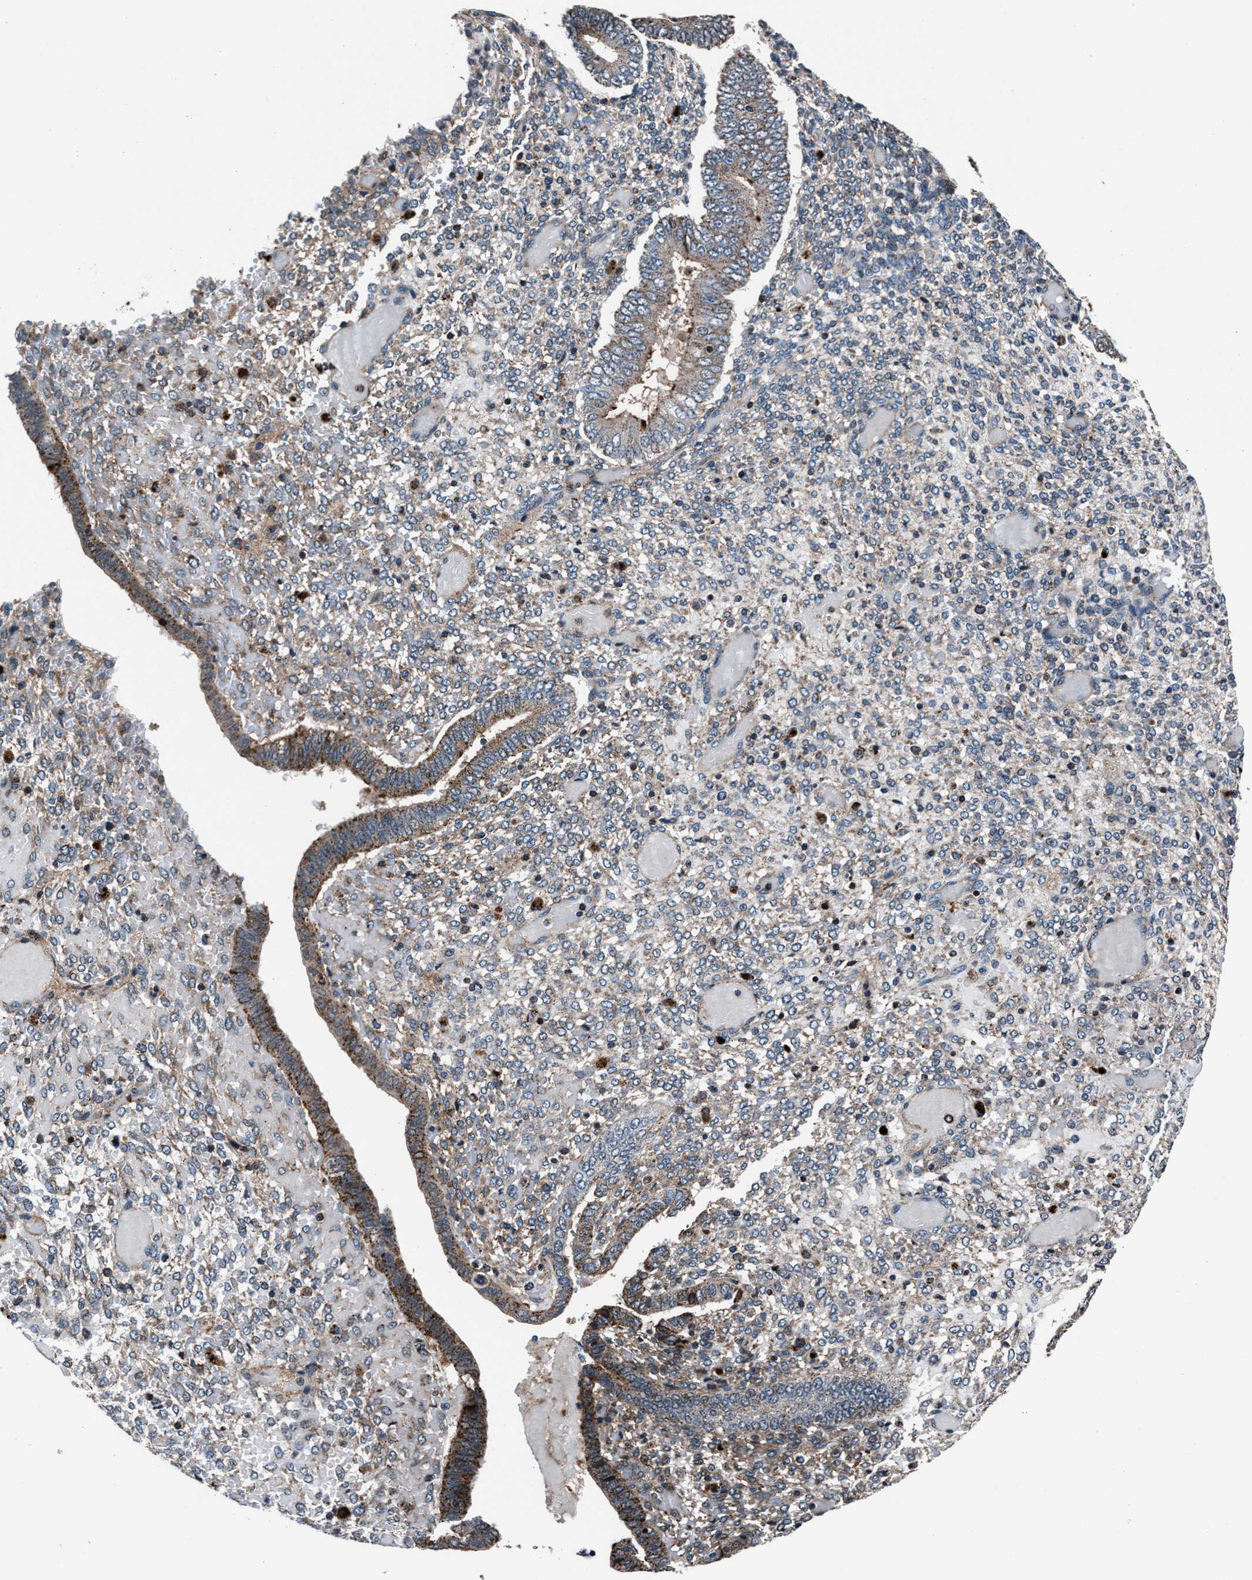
{"staining": {"intensity": "moderate", "quantity": "<25%", "location": "cytoplasmic/membranous"}, "tissue": "endometrium", "cell_type": "Cells in endometrial stroma", "image_type": "normal", "snomed": [{"axis": "morphology", "description": "Normal tissue, NOS"}, {"axis": "topography", "description": "Endometrium"}], "caption": "A high-resolution photomicrograph shows IHC staining of unremarkable endometrium, which exhibits moderate cytoplasmic/membranous expression in about <25% of cells in endometrial stroma.", "gene": "MFSD11", "patient": {"sex": "female", "age": 42}}